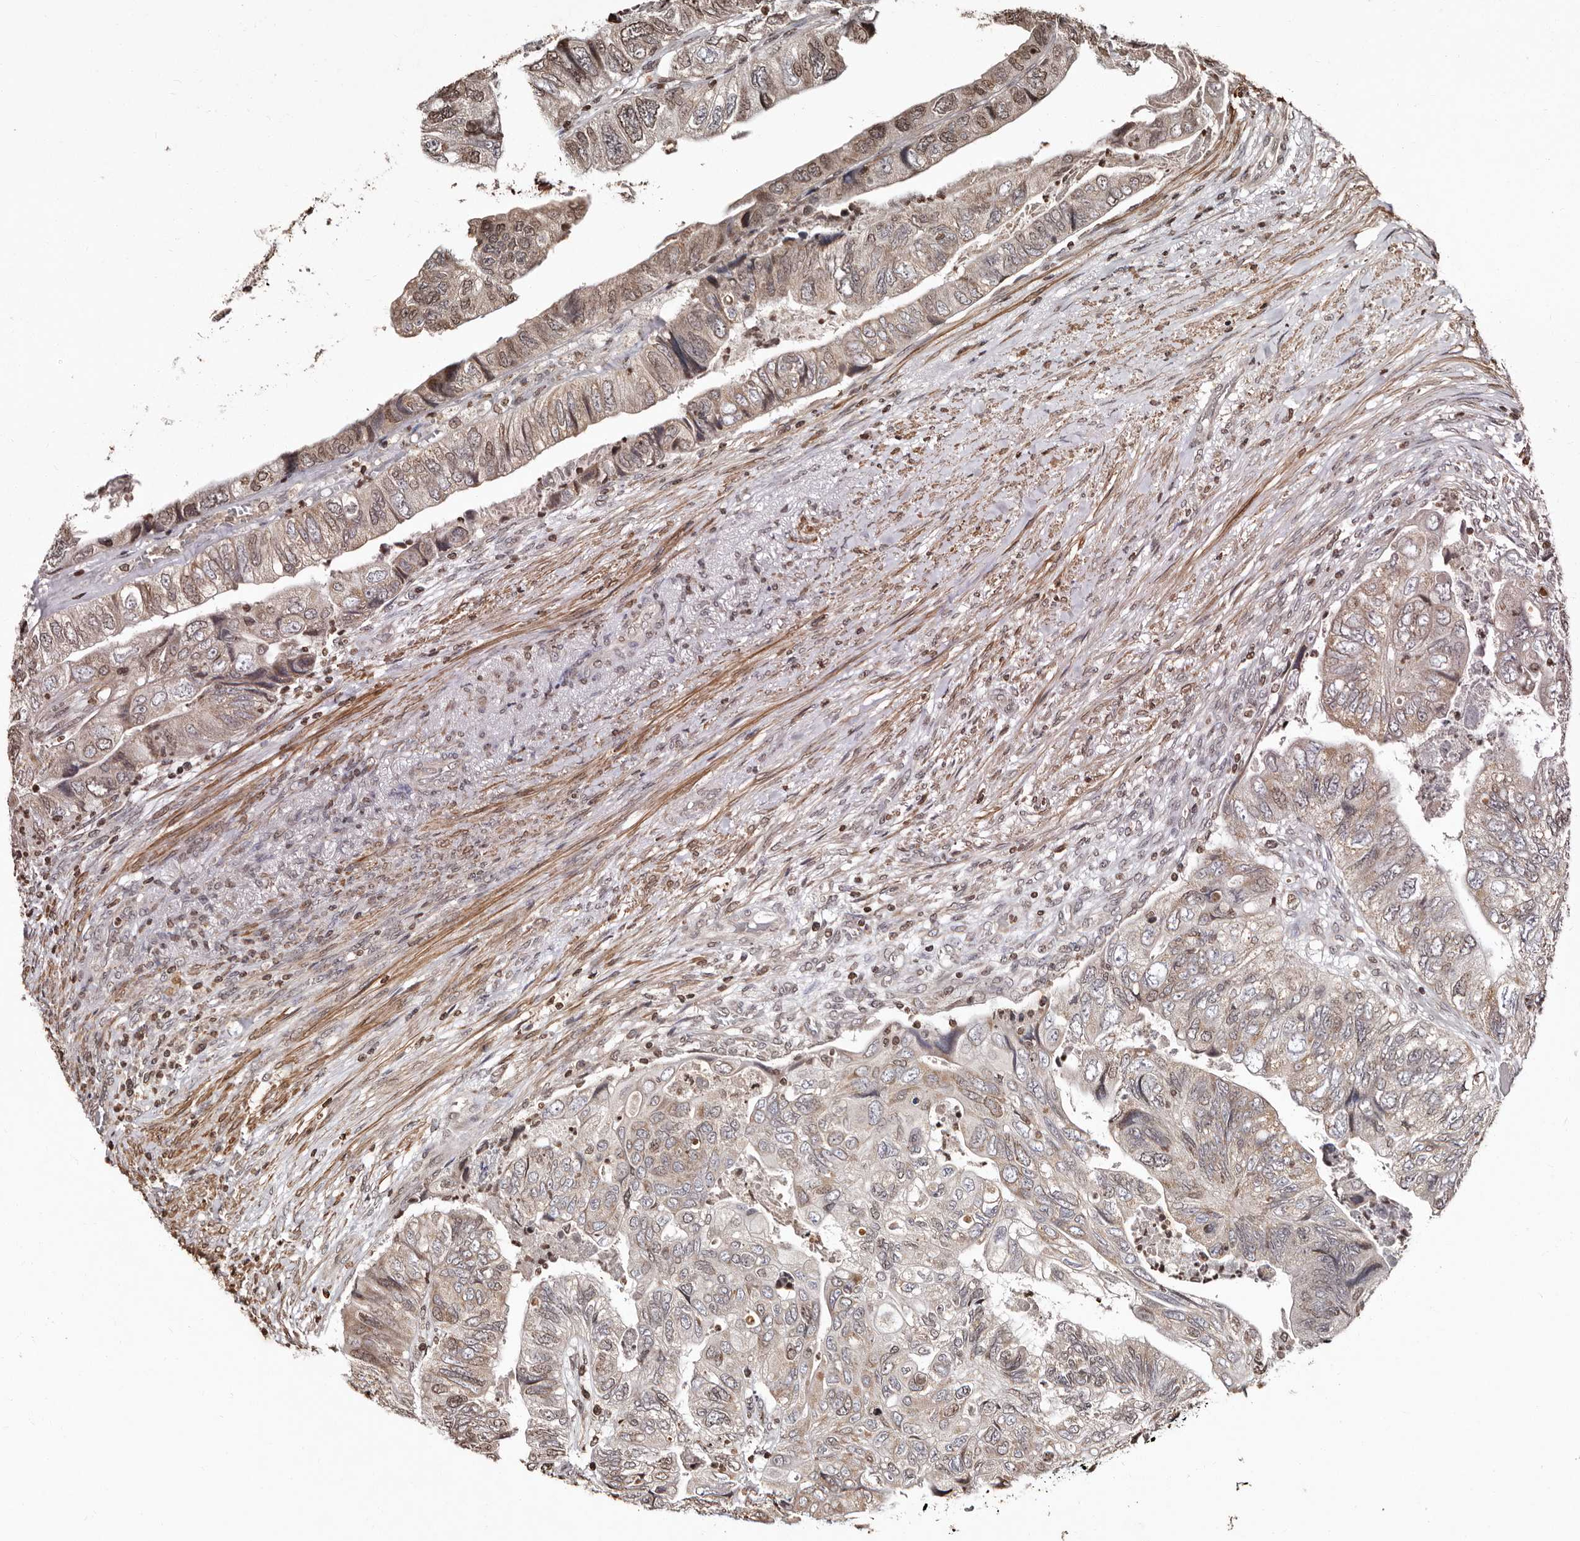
{"staining": {"intensity": "weak", "quantity": "25%-75%", "location": "cytoplasmic/membranous,nuclear"}, "tissue": "colorectal cancer", "cell_type": "Tumor cells", "image_type": "cancer", "snomed": [{"axis": "morphology", "description": "Adenocarcinoma, NOS"}, {"axis": "topography", "description": "Rectum"}], "caption": "Adenocarcinoma (colorectal) stained with a brown dye shows weak cytoplasmic/membranous and nuclear positive staining in about 25%-75% of tumor cells.", "gene": "CCDC190", "patient": {"sex": "male", "age": 63}}